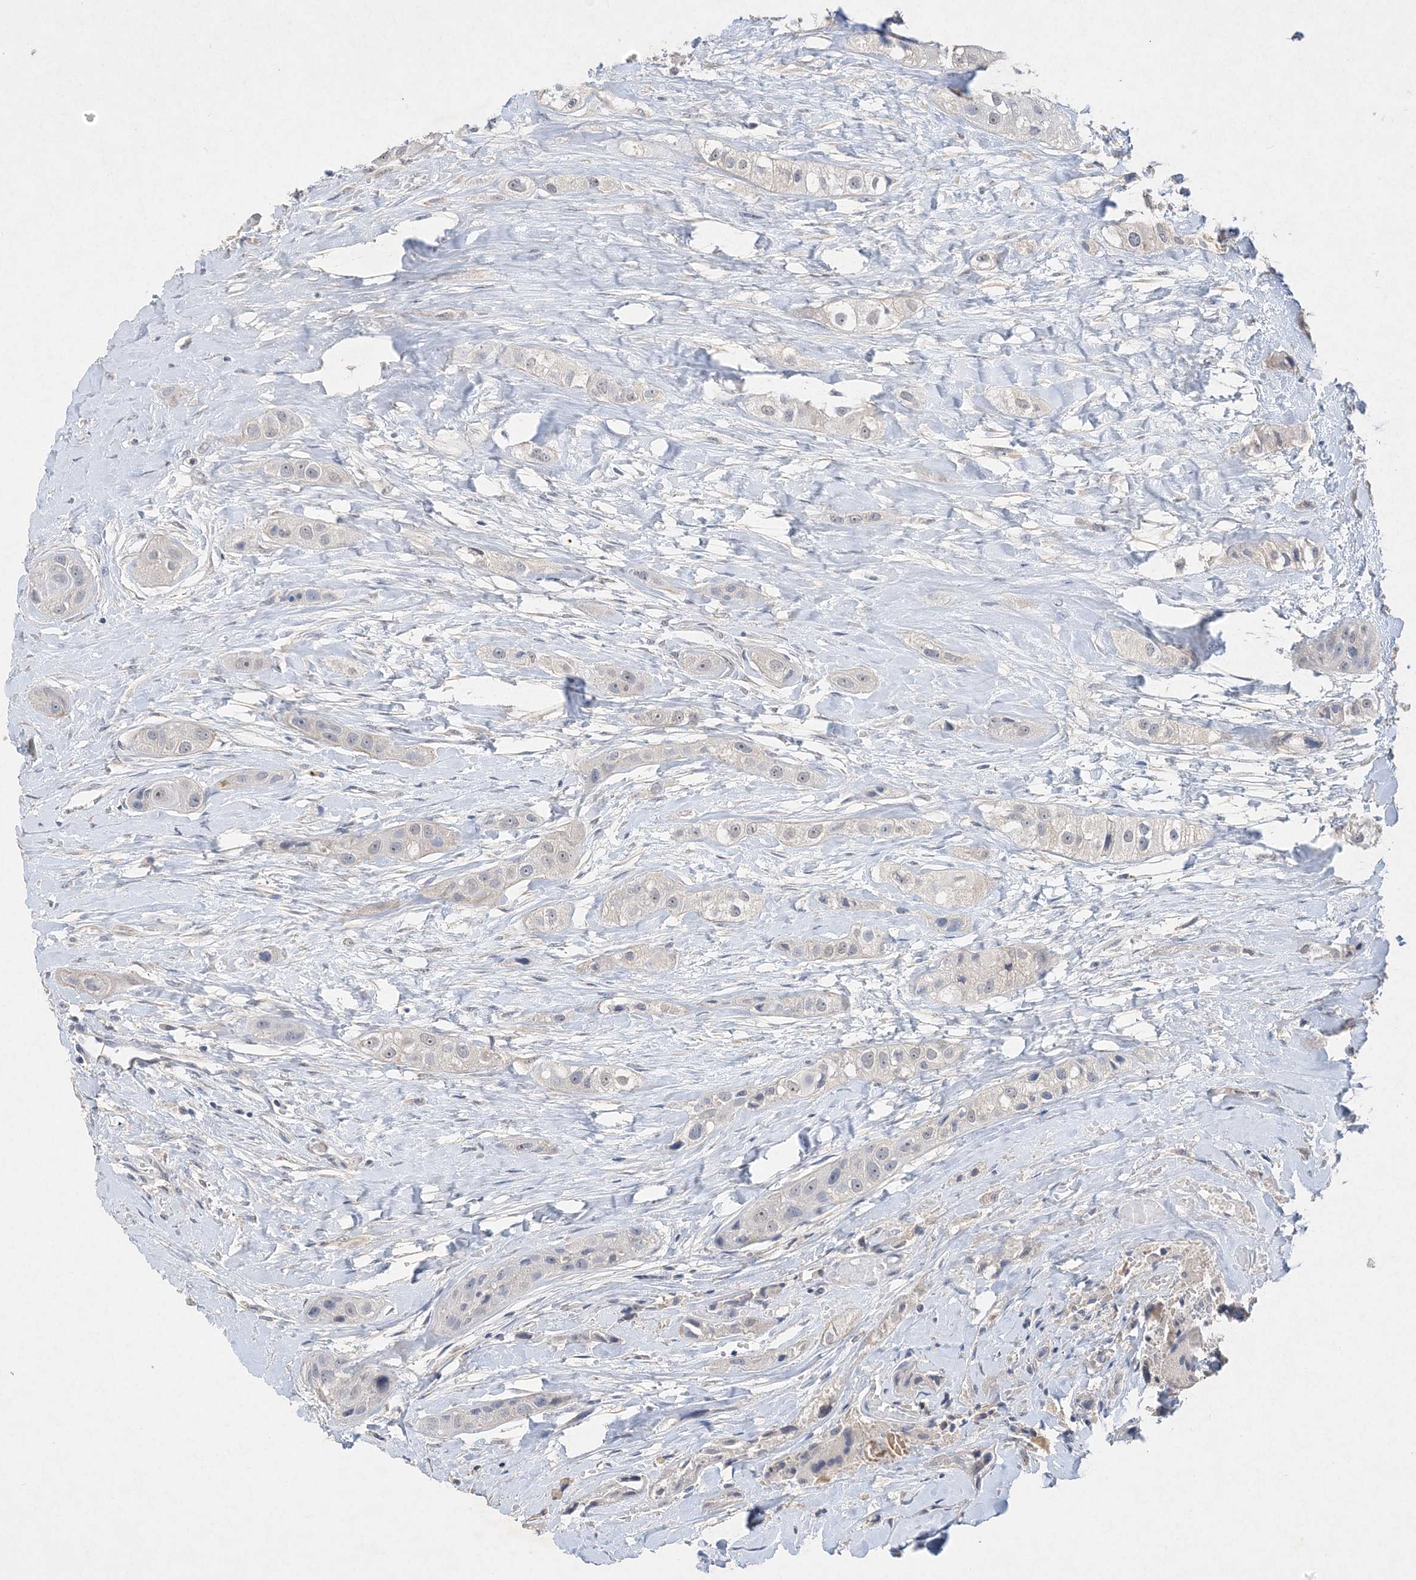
{"staining": {"intensity": "negative", "quantity": "none", "location": "none"}, "tissue": "head and neck cancer", "cell_type": "Tumor cells", "image_type": "cancer", "snomed": [{"axis": "morphology", "description": "Normal tissue, NOS"}, {"axis": "morphology", "description": "Squamous cell carcinoma, NOS"}, {"axis": "topography", "description": "Skeletal muscle"}, {"axis": "topography", "description": "Head-Neck"}], "caption": "Squamous cell carcinoma (head and neck) was stained to show a protein in brown. There is no significant staining in tumor cells. (Stains: DAB IHC with hematoxylin counter stain, Microscopy: brightfield microscopy at high magnification).", "gene": "C11orf58", "patient": {"sex": "male", "age": 51}}